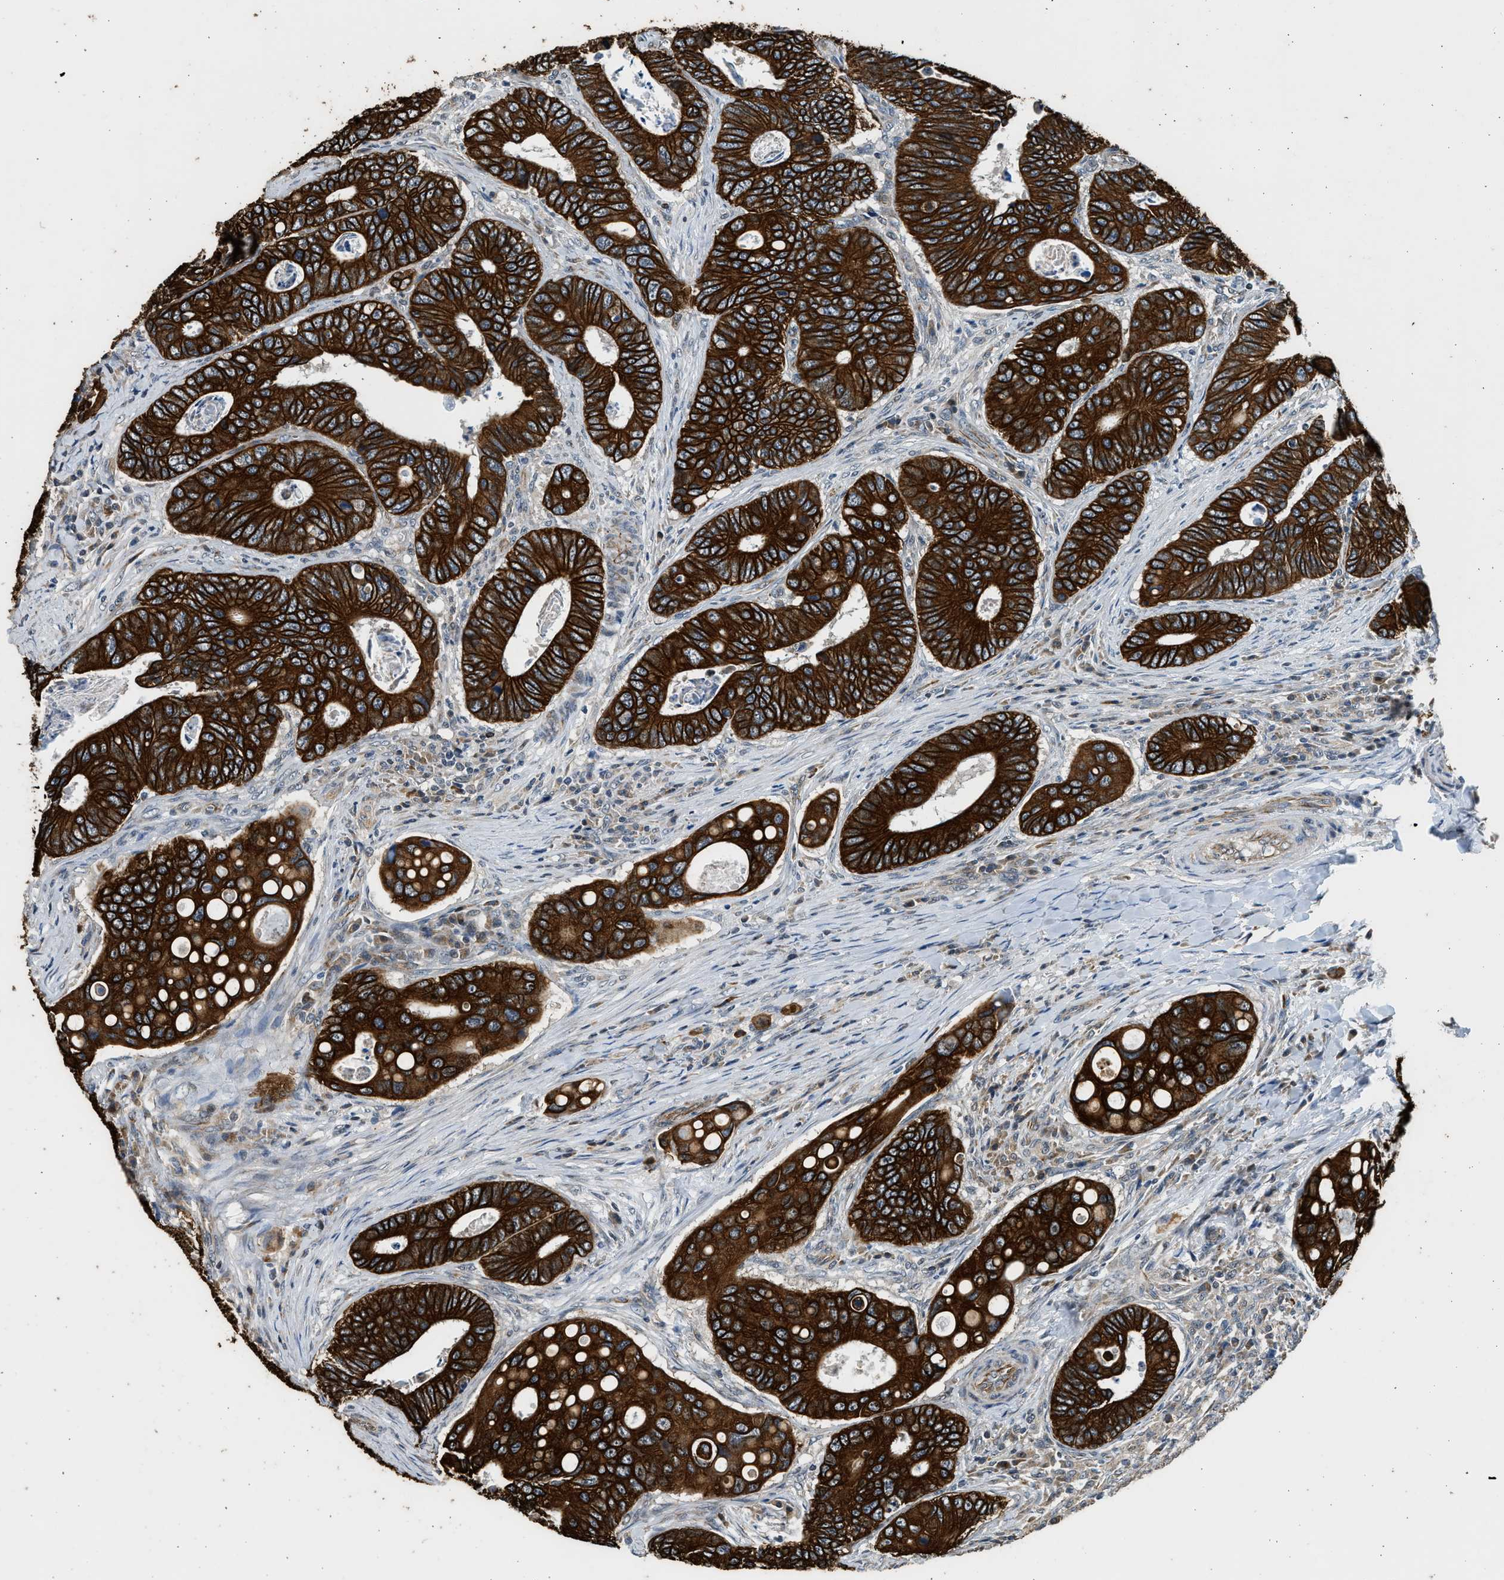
{"staining": {"intensity": "strong", "quantity": ">75%", "location": "cytoplasmic/membranous"}, "tissue": "colorectal cancer", "cell_type": "Tumor cells", "image_type": "cancer", "snomed": [{"axis": "morphology", "description": "Inflammation, NOS"}, {"axis": "morphology", "description": "Adenocarcinoma, NOS"}, {"axis": "topography", "description": "Colon"}], "caption": "A micrograph of adenocarcinoma (colorectal) stained for a protein exhibits strong cytoplasmic/membranous brown staining in tumor cells.", "gene": "PCLO", "patient": {"sex": "male", "age": 72}}